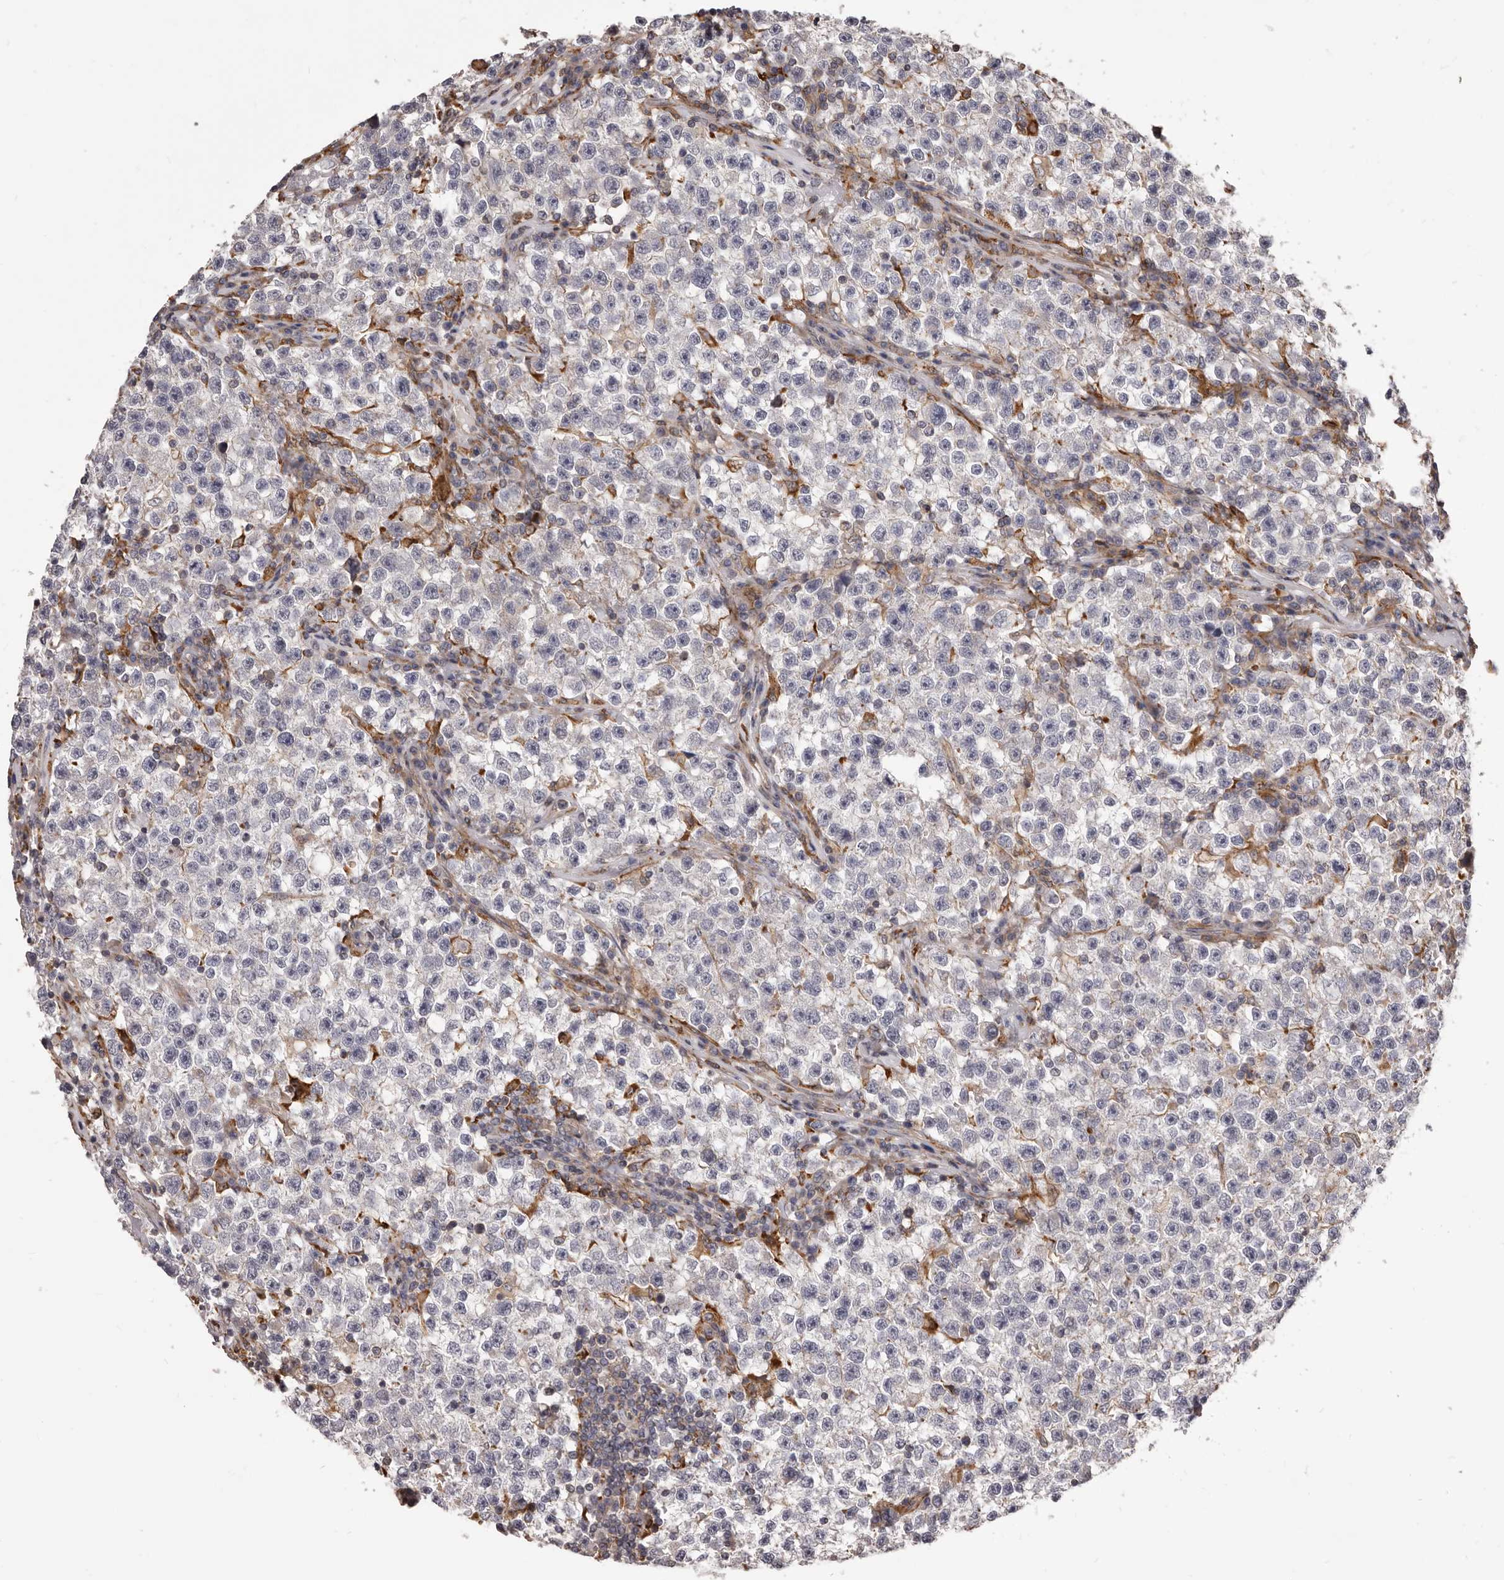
{"staining": {"intensity": "negative", "quantity": "none", "location": "none"}, "tissue": "testis cancer", "cell_type": "Tumor cells", "image_type": "cancer", "snomed": [{"axis": "morphology", "description": "Seminoma, NOS"}, {"axis": "topography", "description": "Testis"}], "caption": "Micrograph shows no significant protein staining in tumor cells of testis seminoma.", "gene": "ALPK1", "patient": {"sex": "male", "age": 22}}